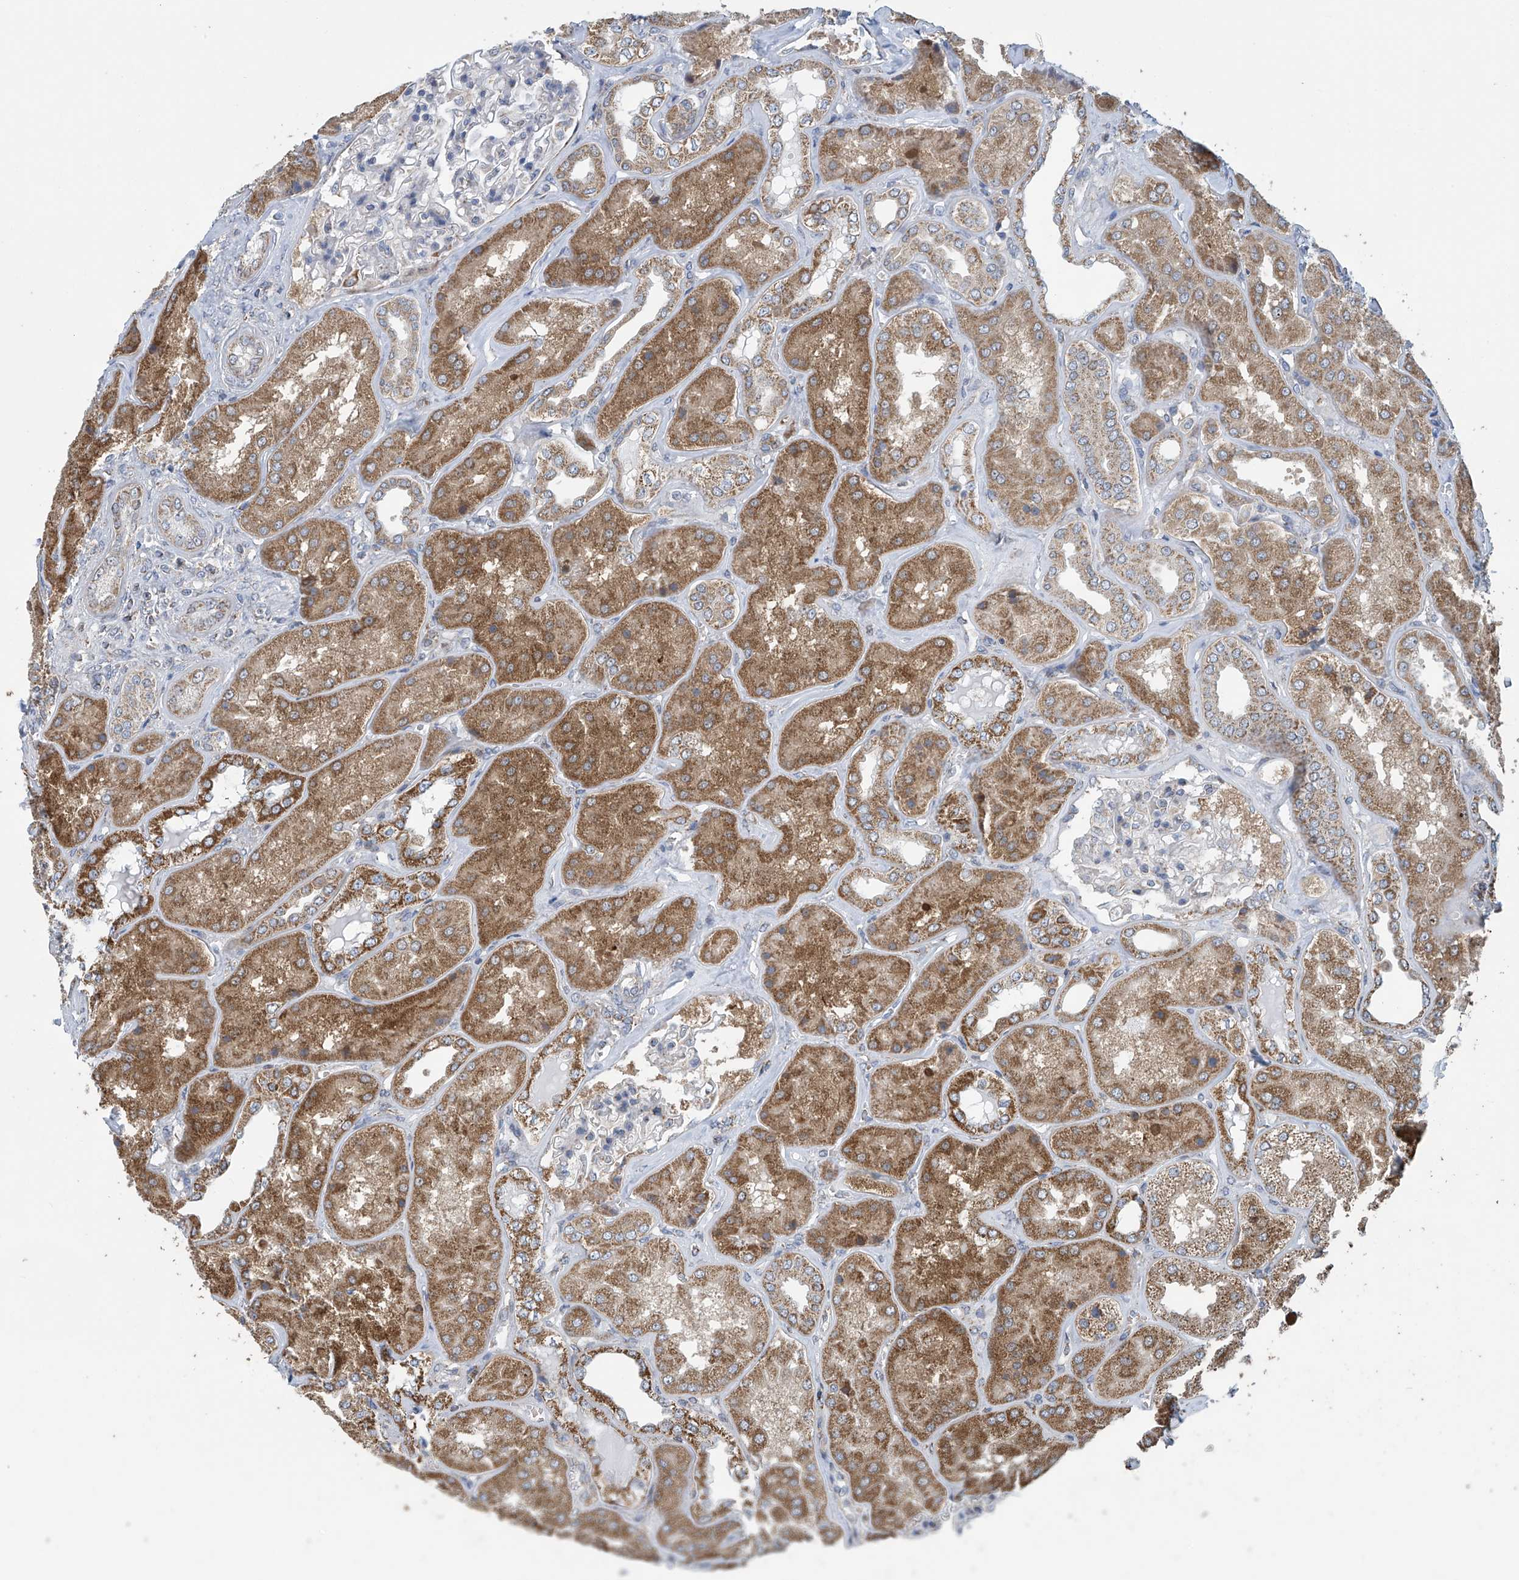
{"staining": {"intensity": "weak", "quantity": "<25%", "location": "cytoplasmic/membranous"}, "tissue": "kidney", "cell_type": "Cells in glomeruli", "image_type": "normal", "snomed": [{"axis": "morphology", "description": "Normal tissue, NOS"}, {"axis": "topography", "description": "Kidney"}], "caption": "A histopathology image of kidney stained for a protein demonstrates no brown staining in cells in glomeruli. Nuclei are stained in blue.", "gene": "COMMD1", "patient": {"sex": "female", "age": 56}}